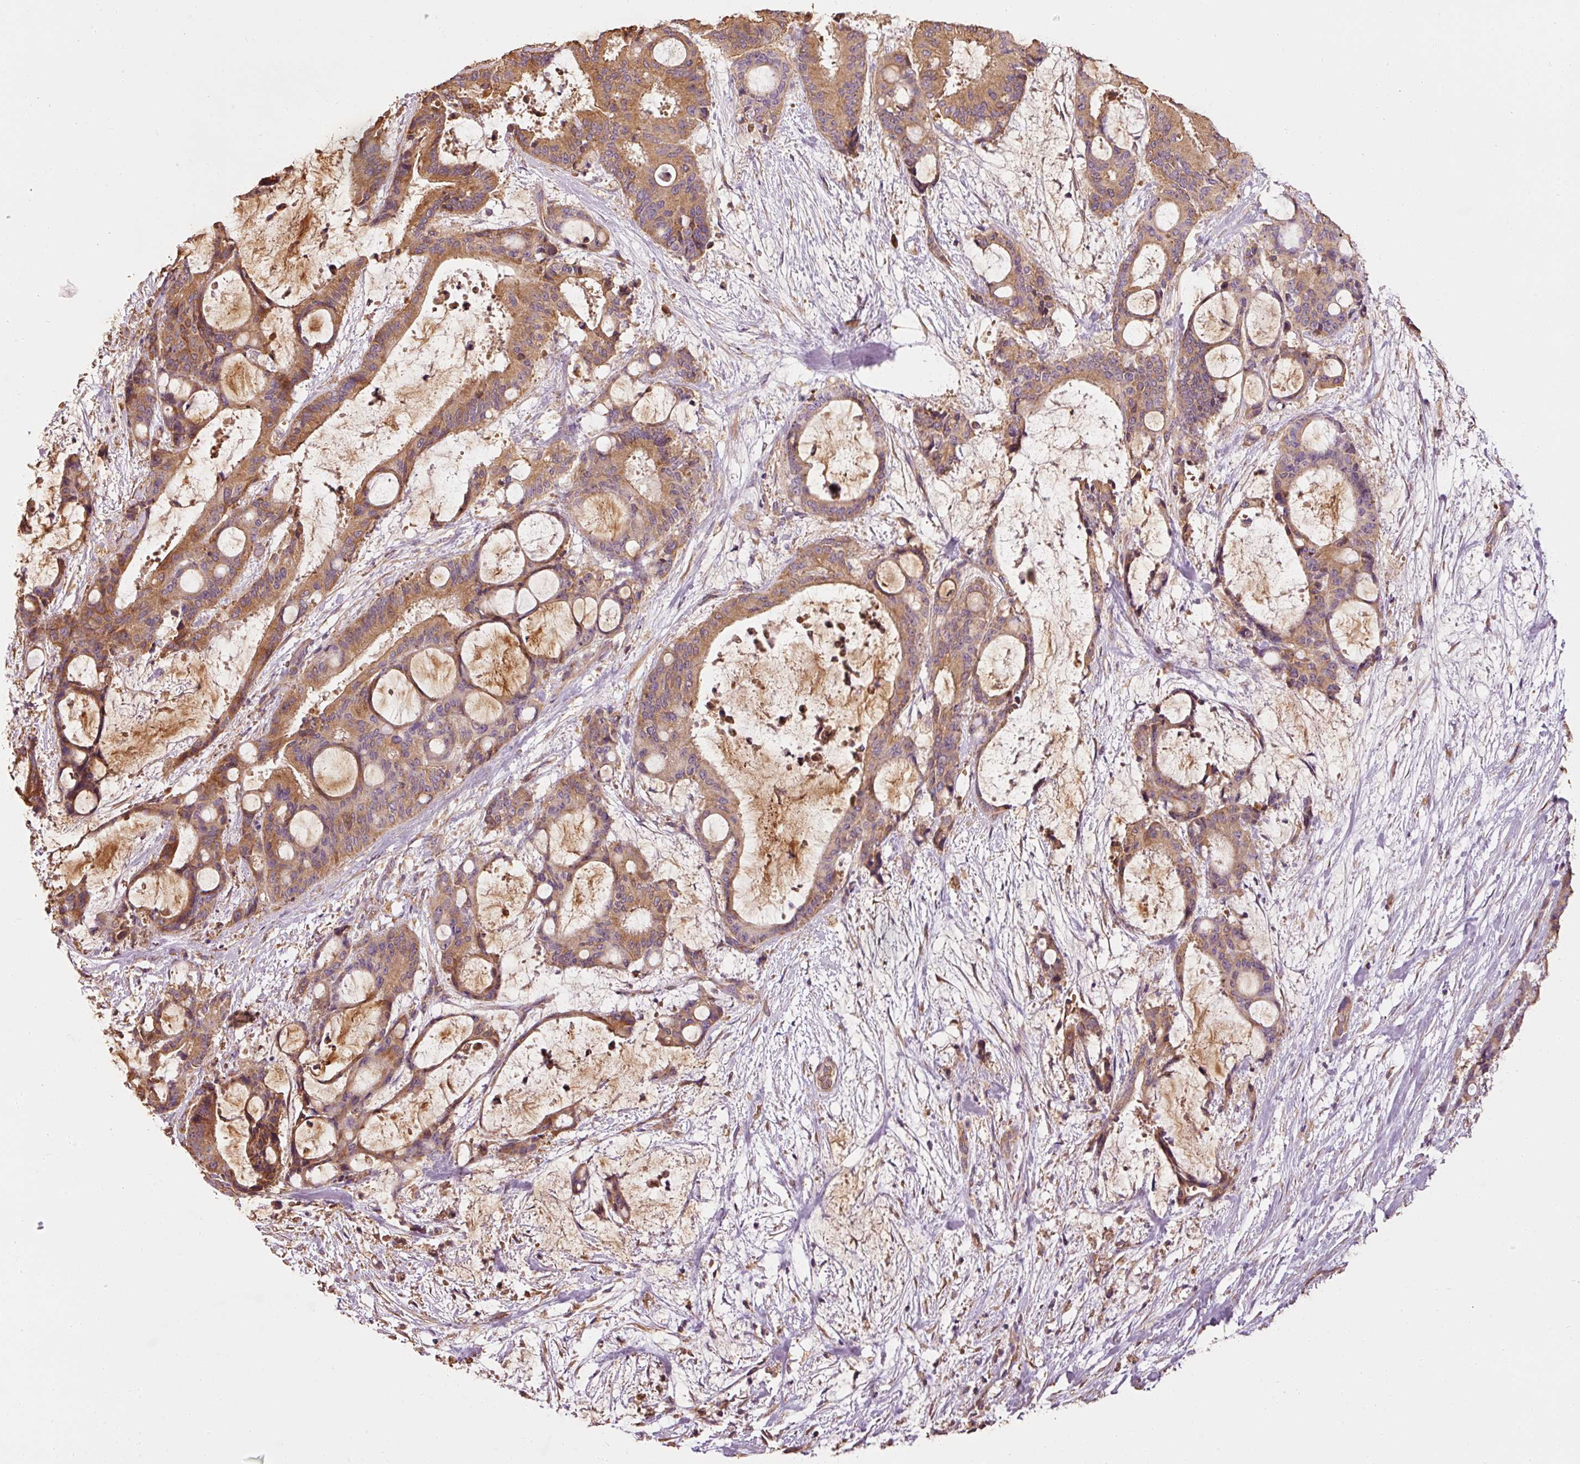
{"staining": {"intensity": "moderate", "quantity": ">75%", "location": "cytoplasmic/membranous"}, "tissue": "liver cancer", "cell_type": "Tumor cells", "image_type": "cancer", "snomed": [{"axis": "morphology", "description": "Normal tissue, NOS"}, {"axis": "morphology", "description": "Cholangiocarcinoma"}, {"axis": "topography", "description": "Liver"}, {"axis": "topography", "description": "Peripheral nerve tissue"}], "caption": "Immunohistochemical staining of liver cholangiocarcinoma displays moderate cytoplasmic/membranous protein staining in approximately >75% of tumor cells.", "gene": "EFHC1", "patient": {"sex": "female", "age": 73}}